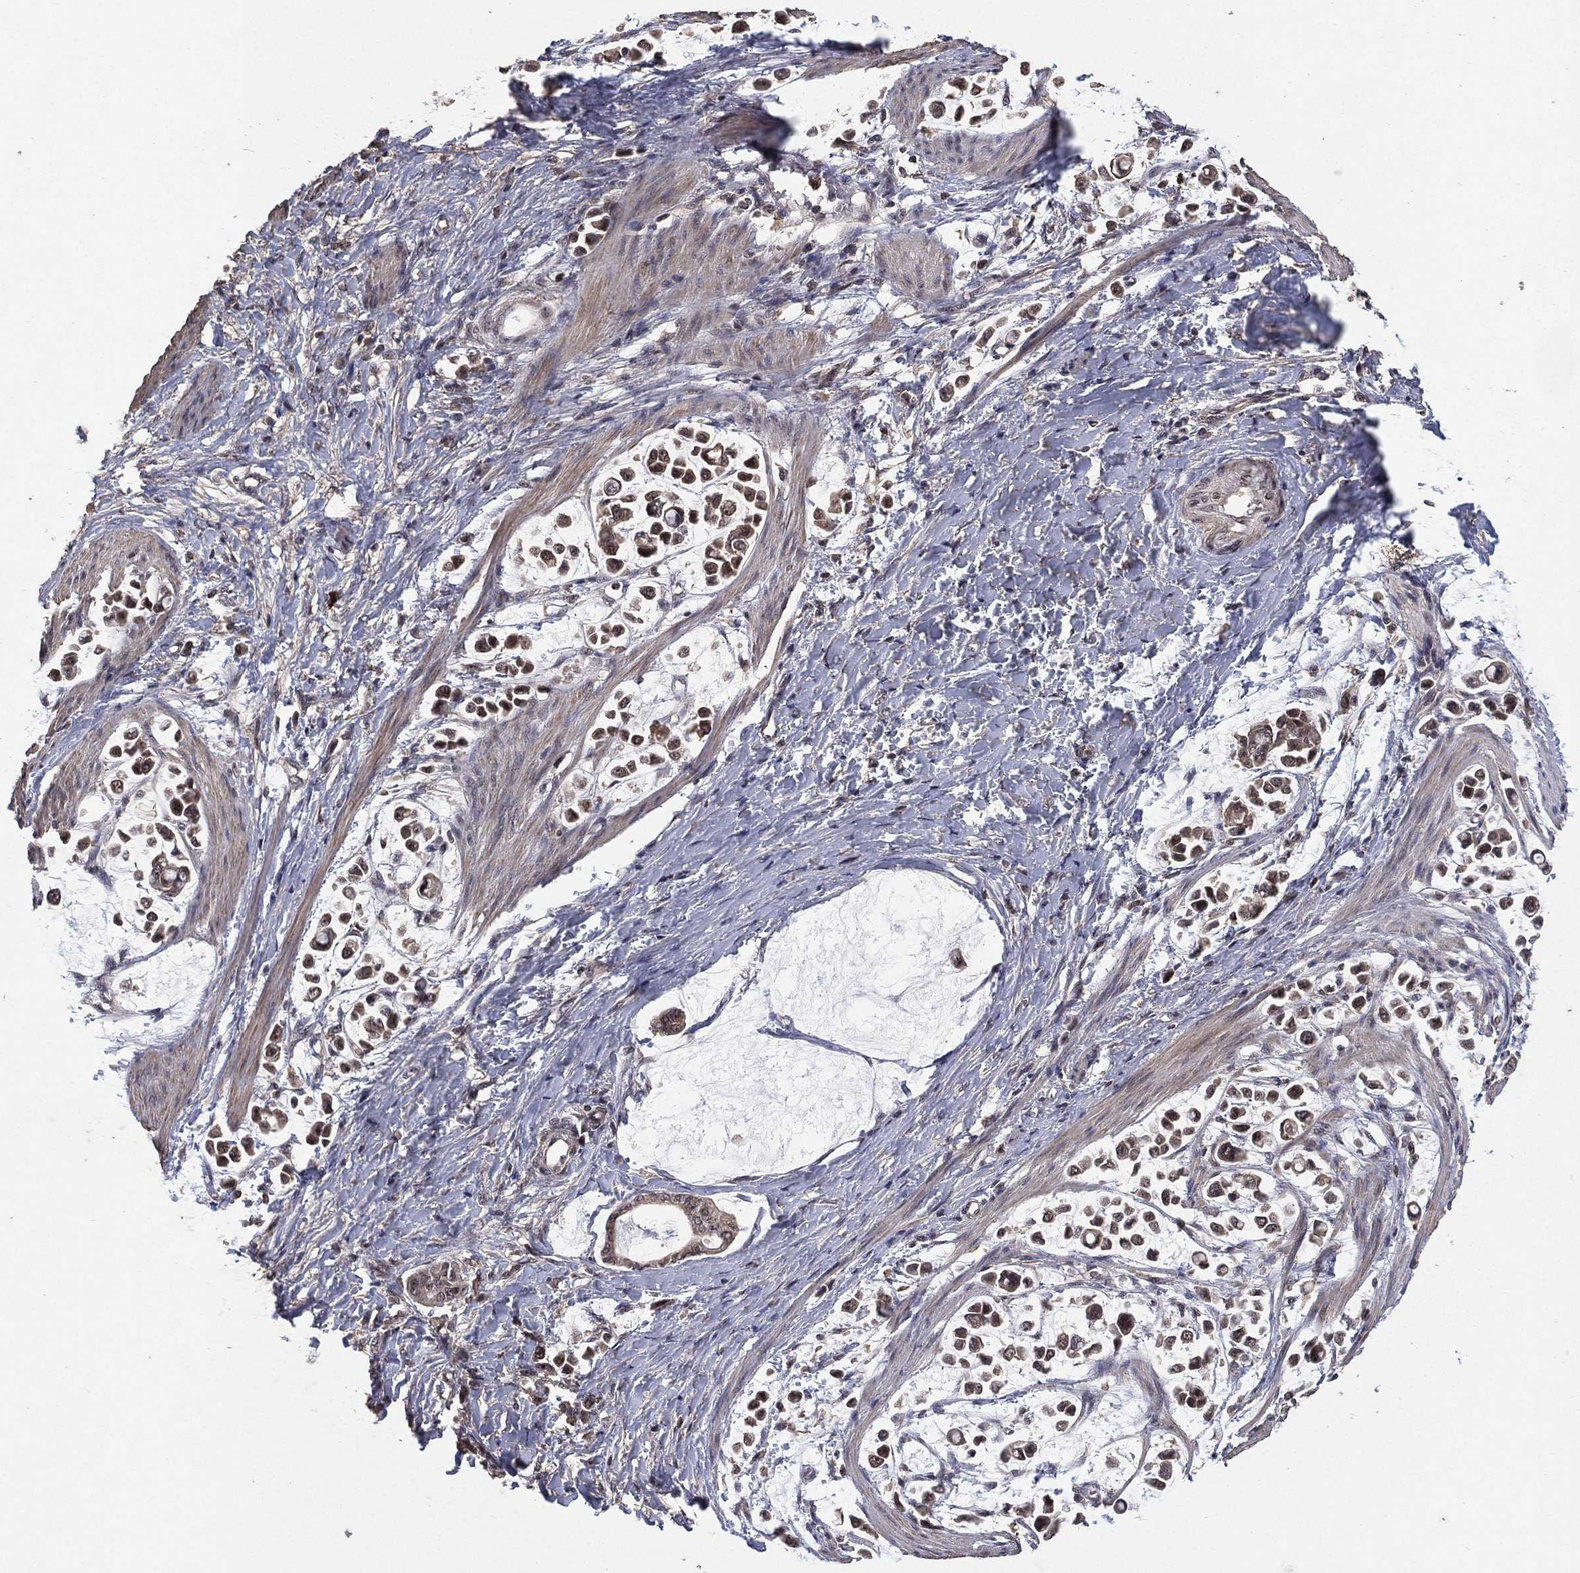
{"staining": {"intensity": "strong", "quantity": "25%-75%", "location": "cytoplasmic/membranous,nuclear"}, "tissue": "stomach cancer", "cell_type": "Tumor cells", "image_type": "cancer", "snomed": [{"axis": "morphology", "description": "Adenocarcinoma, NOS"}, {"axis": "topography", "description": "Stomach"}], "caption": "Protein analysis of stomach cancer tissue shows strong cytoplasmic/membranous and nuclear positivity in approximately 25%-75% of tumor cells.", "gene": "NELFCD", "patient": {"sex": "male", "age": 82}}